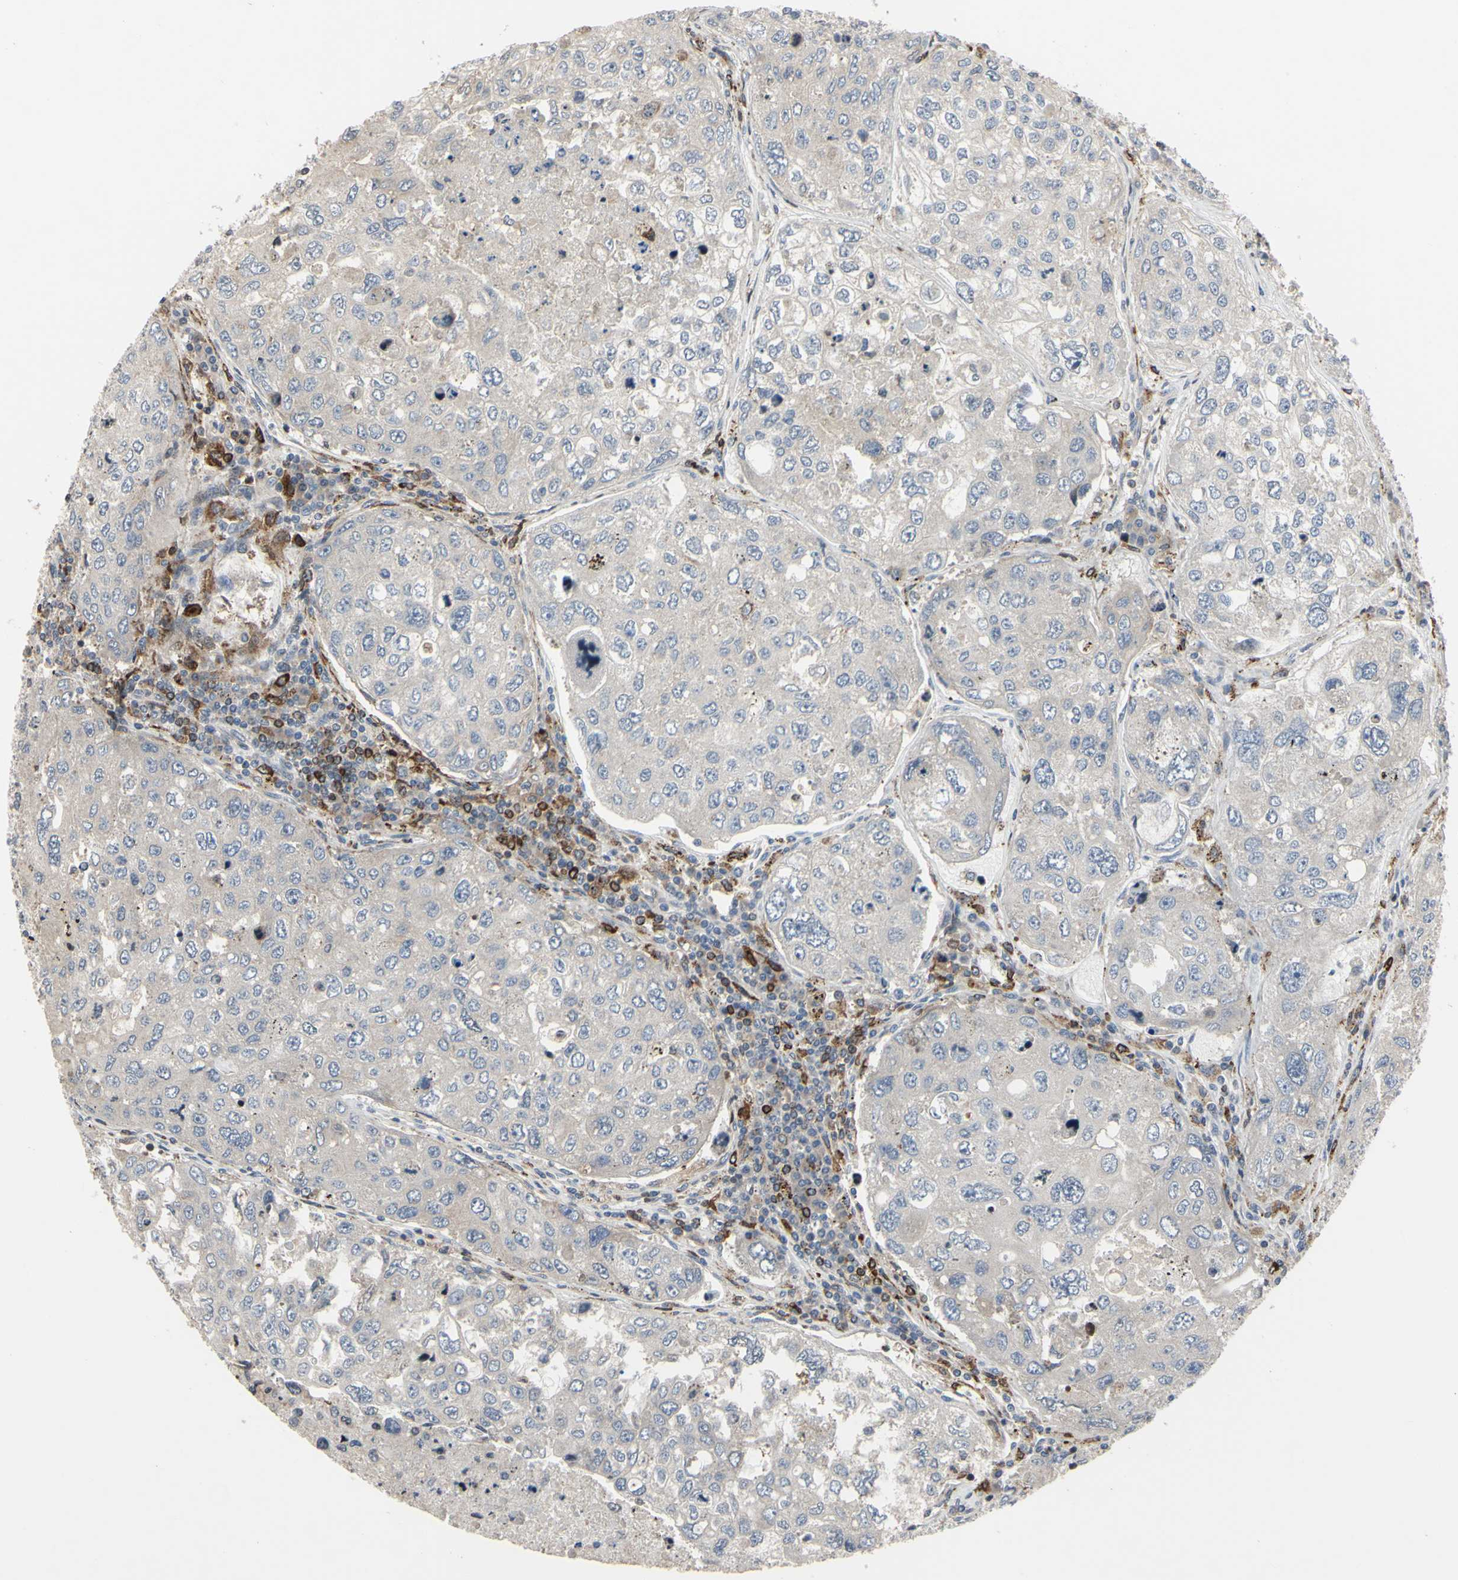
{"staining": {"intensity": "negative", "quantity": "none", "location": "none"}, "tissue": "urothelial cancer", "cell_type": "Tumor cells", "image_type": "cancer", "snomed": [{"axis": "morphology", "description": "Urothelial carcinoma, High grade"}, {"axis": "topography", "description": "Lymph node"}, {"axis": "topography", "description": "Urinary bladder"}], "caption": "Human urothelial carcinoma (high-grade) stained for a protein using immunohistochemistry (IHC) shows no staining in tumor cells.", "gene": "PLXNA2", "patient": {"sex": "male", "age": 51}}